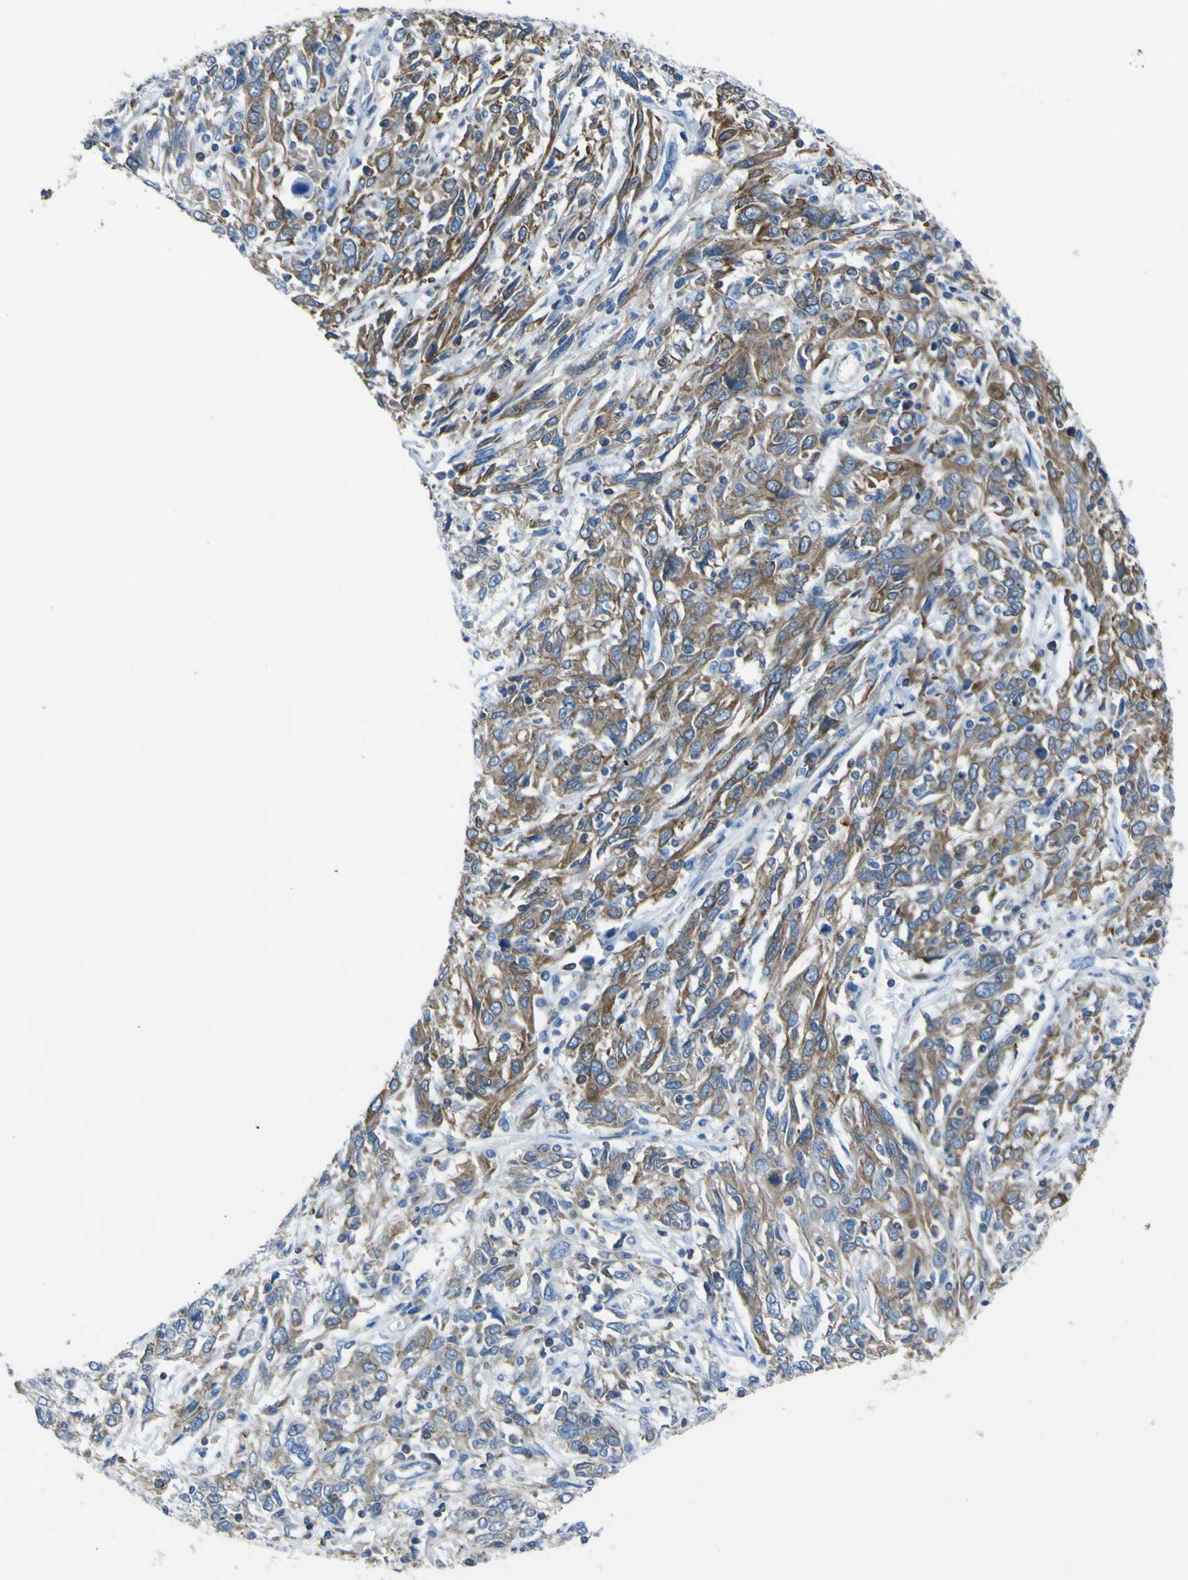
{"staining": {"intensity": "moderate", "quantity": ">75%", "location": "cytoplasmic/membranous"}, "tissue": "cervical cancer", "cell_type": "Tumor cells", "image_type": "cancer", "snomed": [{"axis": "morphology", "description": "Squamous cell carcinoma, NOS"}, {"axis": "topography", "description": "Cervix"}], "caption": "High-magnification brightfield microscopy of cervical squamous cell carcinoma stained with DAB (brown) and counterstained with hematoxylin (blue). tumor cells exhibit moderate cytoplasmic/membranous expression is present in about>75% of cells. (DAB = brown stain, brightfield microscopy at high magnification).", "gene": "STIM1", "patient": {"sex": "female", "age": 46}}